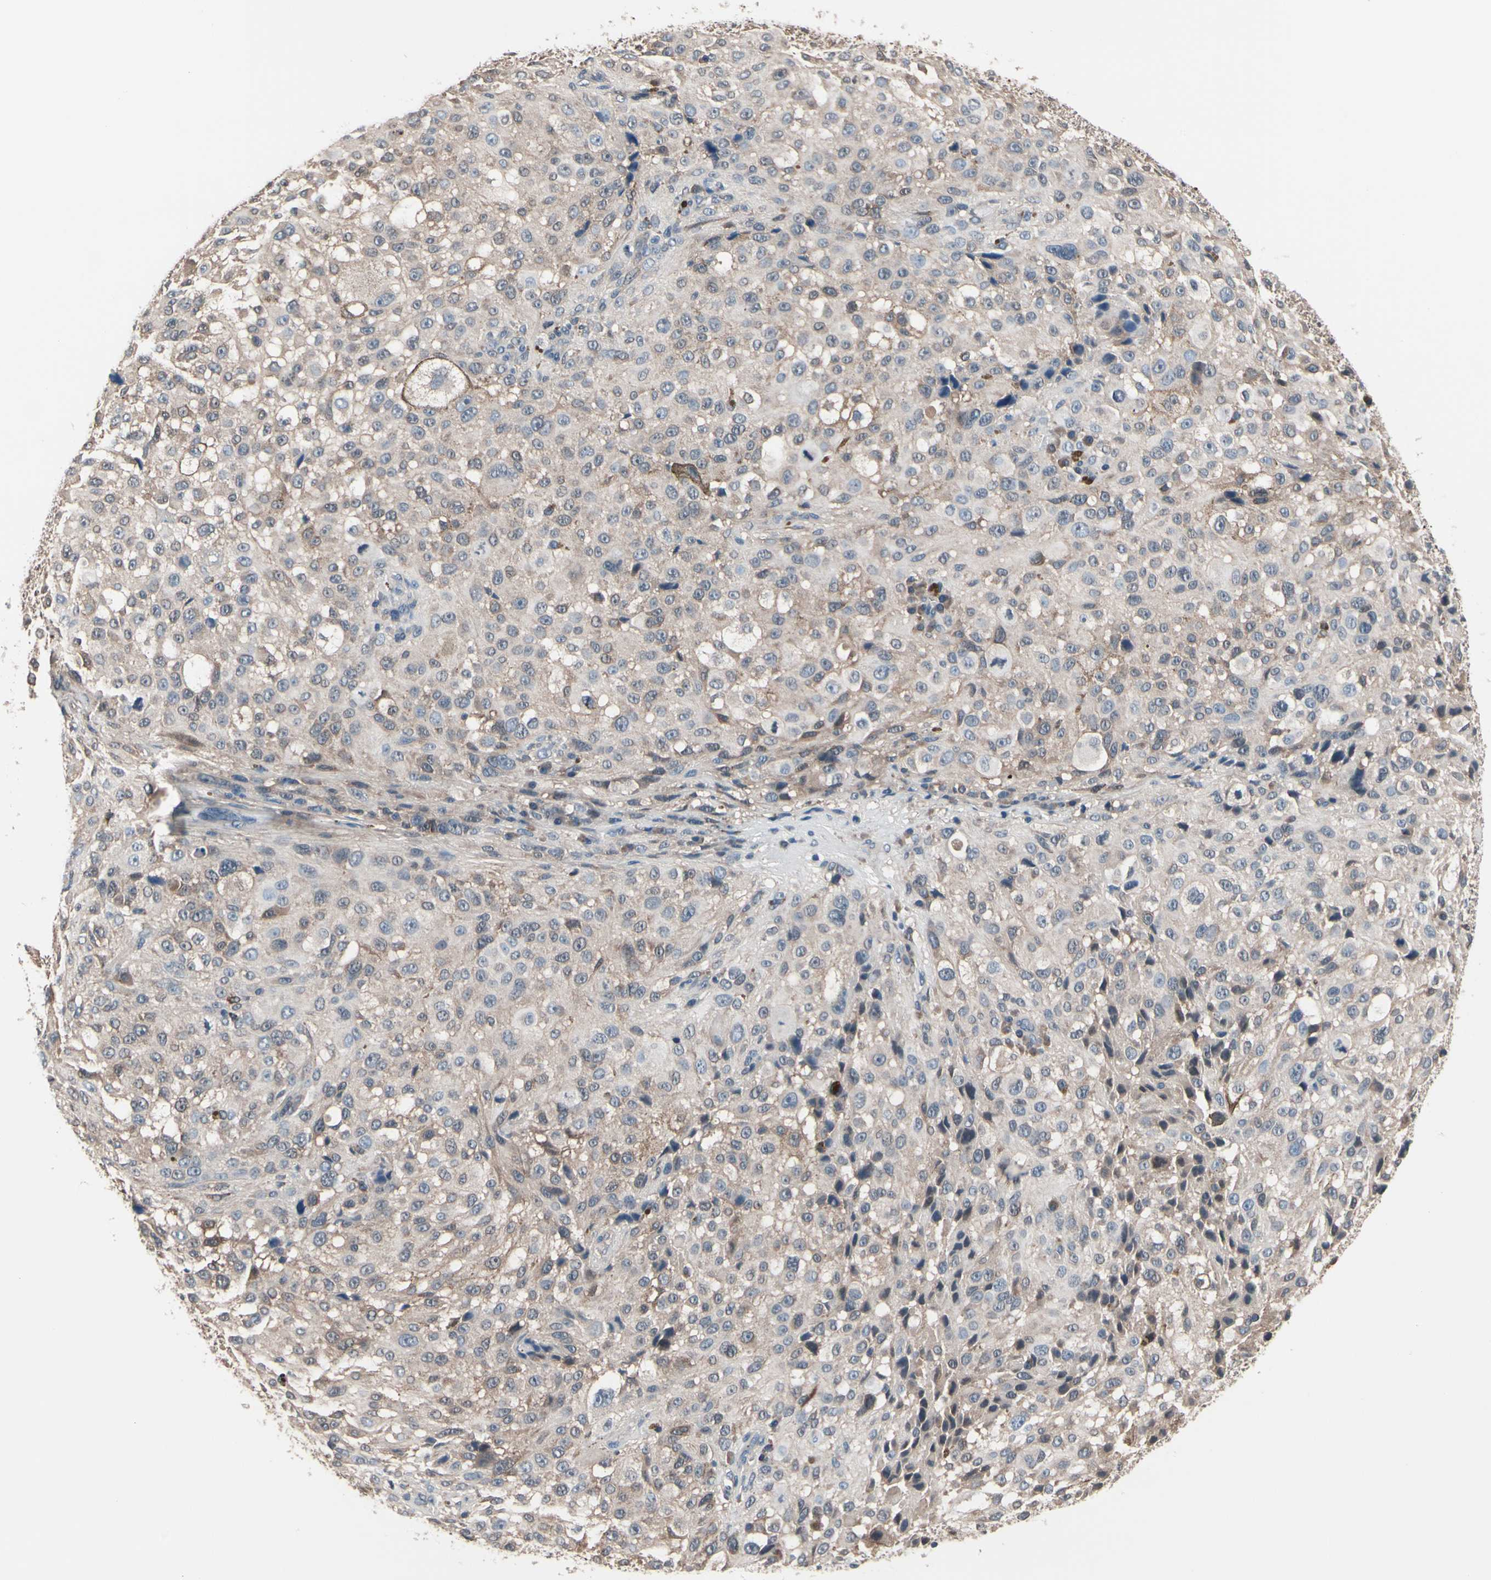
{"staining": {"intensity": "weak", "quantity": ">75%", "location": "cytoplasmic/membranous"}, "tissue": "melanoma", "cell_type": "Tumor cells", "image_type": "cancer", "snomed": [{"axis": "morphology", "description": "Necrosis, NOS"}, {"axis": "morphology", "description": "Malignant melanoma, NOS"}, {"axis": "topography", "description": "Skin"}], "caption": "IHC histopathology image of human malignant melanoma stained for a protein (brown), which displays low levels of weak cytoplasmic/membranous staining in about >75% of tumor cells.", "gene": "PRDX6", "patient": {"sex": "female", "age": 87}}